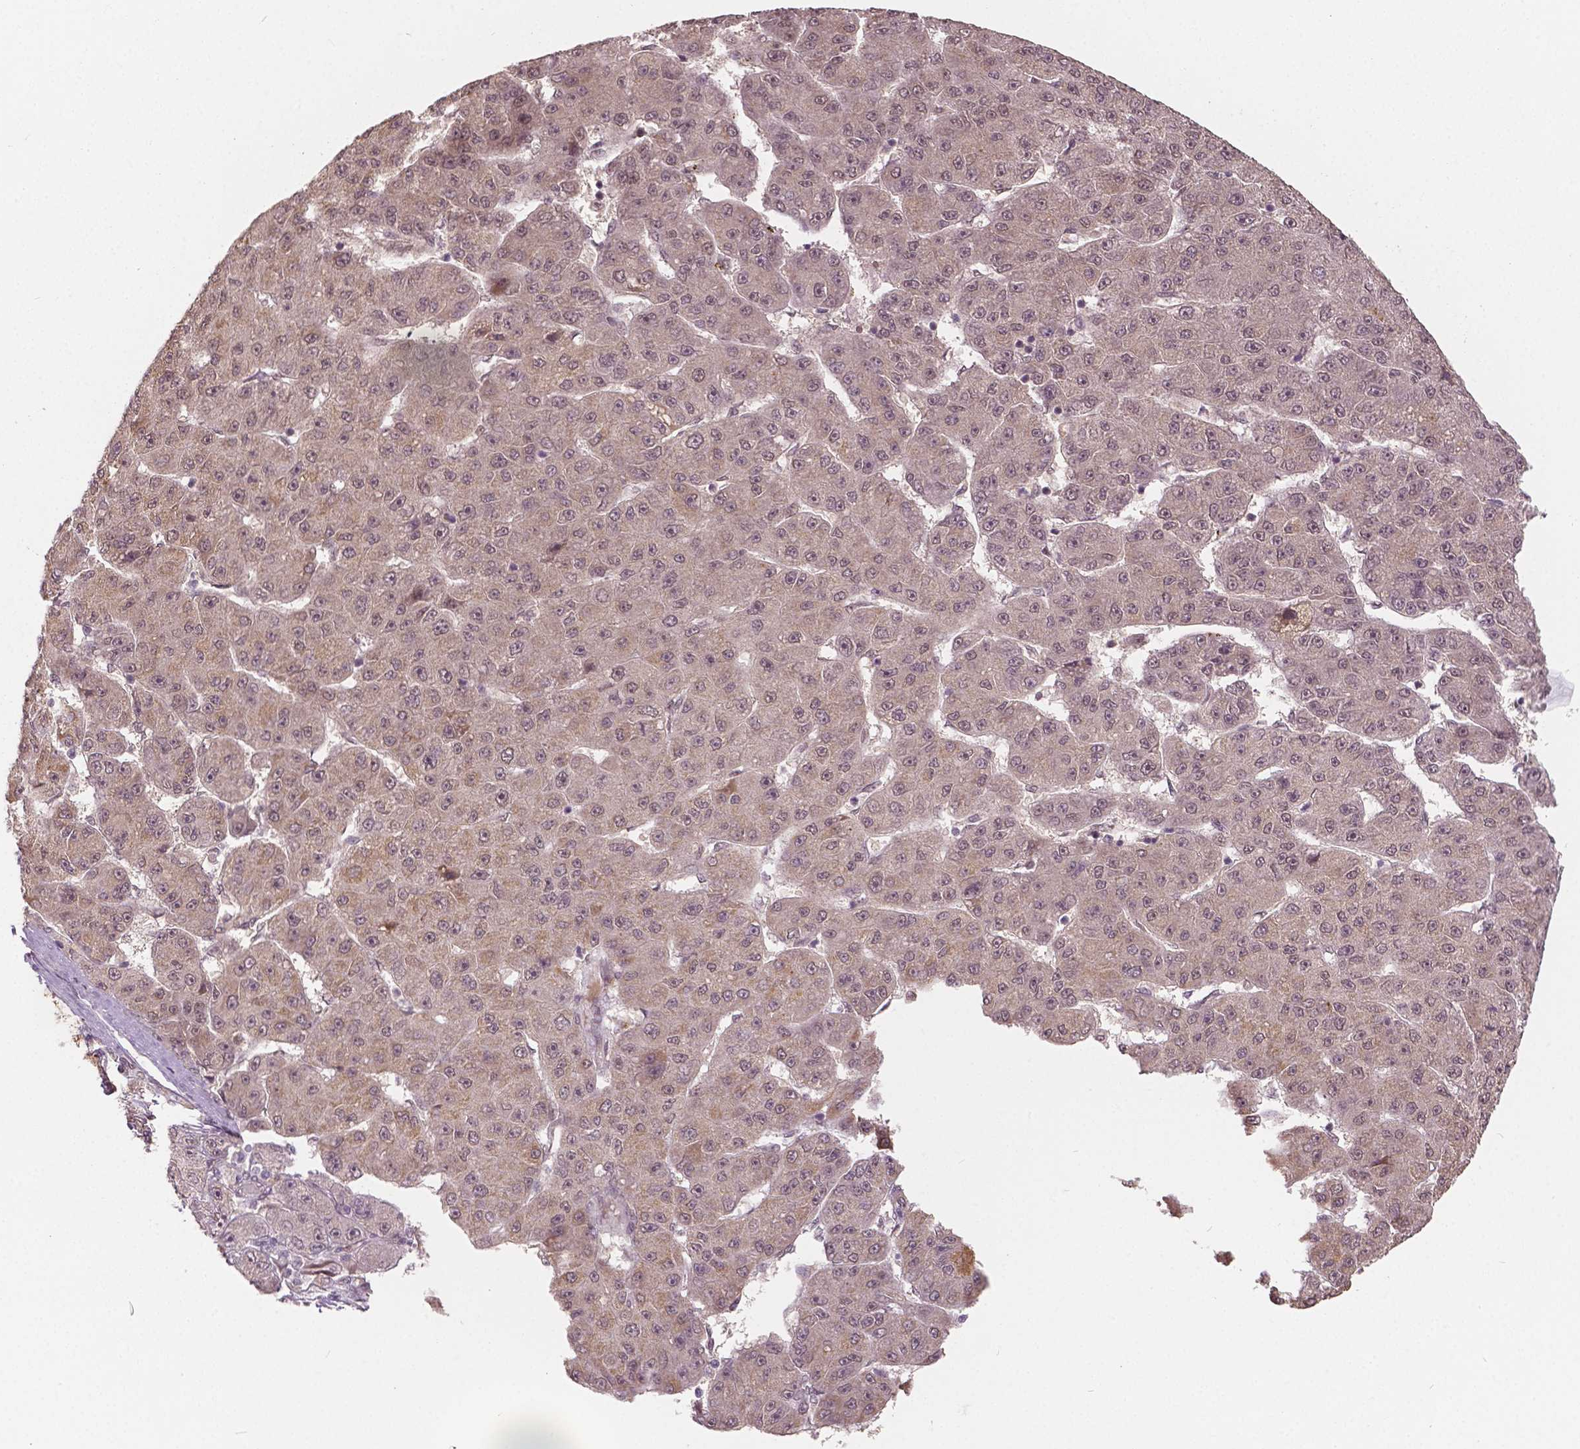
{"staining": {"intensity": "negative", "quantity": "none", "location": "none"}, "tissue": "liver cancer", "cell_type": "Tumor cells", "image_type": "cancer", "snomed": [{"axis": "morphology", "description": "Carcinoma, Hepatocellular, NOS"}, {"axis": "topography", "description": "Liver"}], "caption": "There is no significant staining in tumor cells of liver cancer (hepatocellular carcinoma).", "gene": "HMBOX1", "patient": {"sex": "male", "age": 67}}